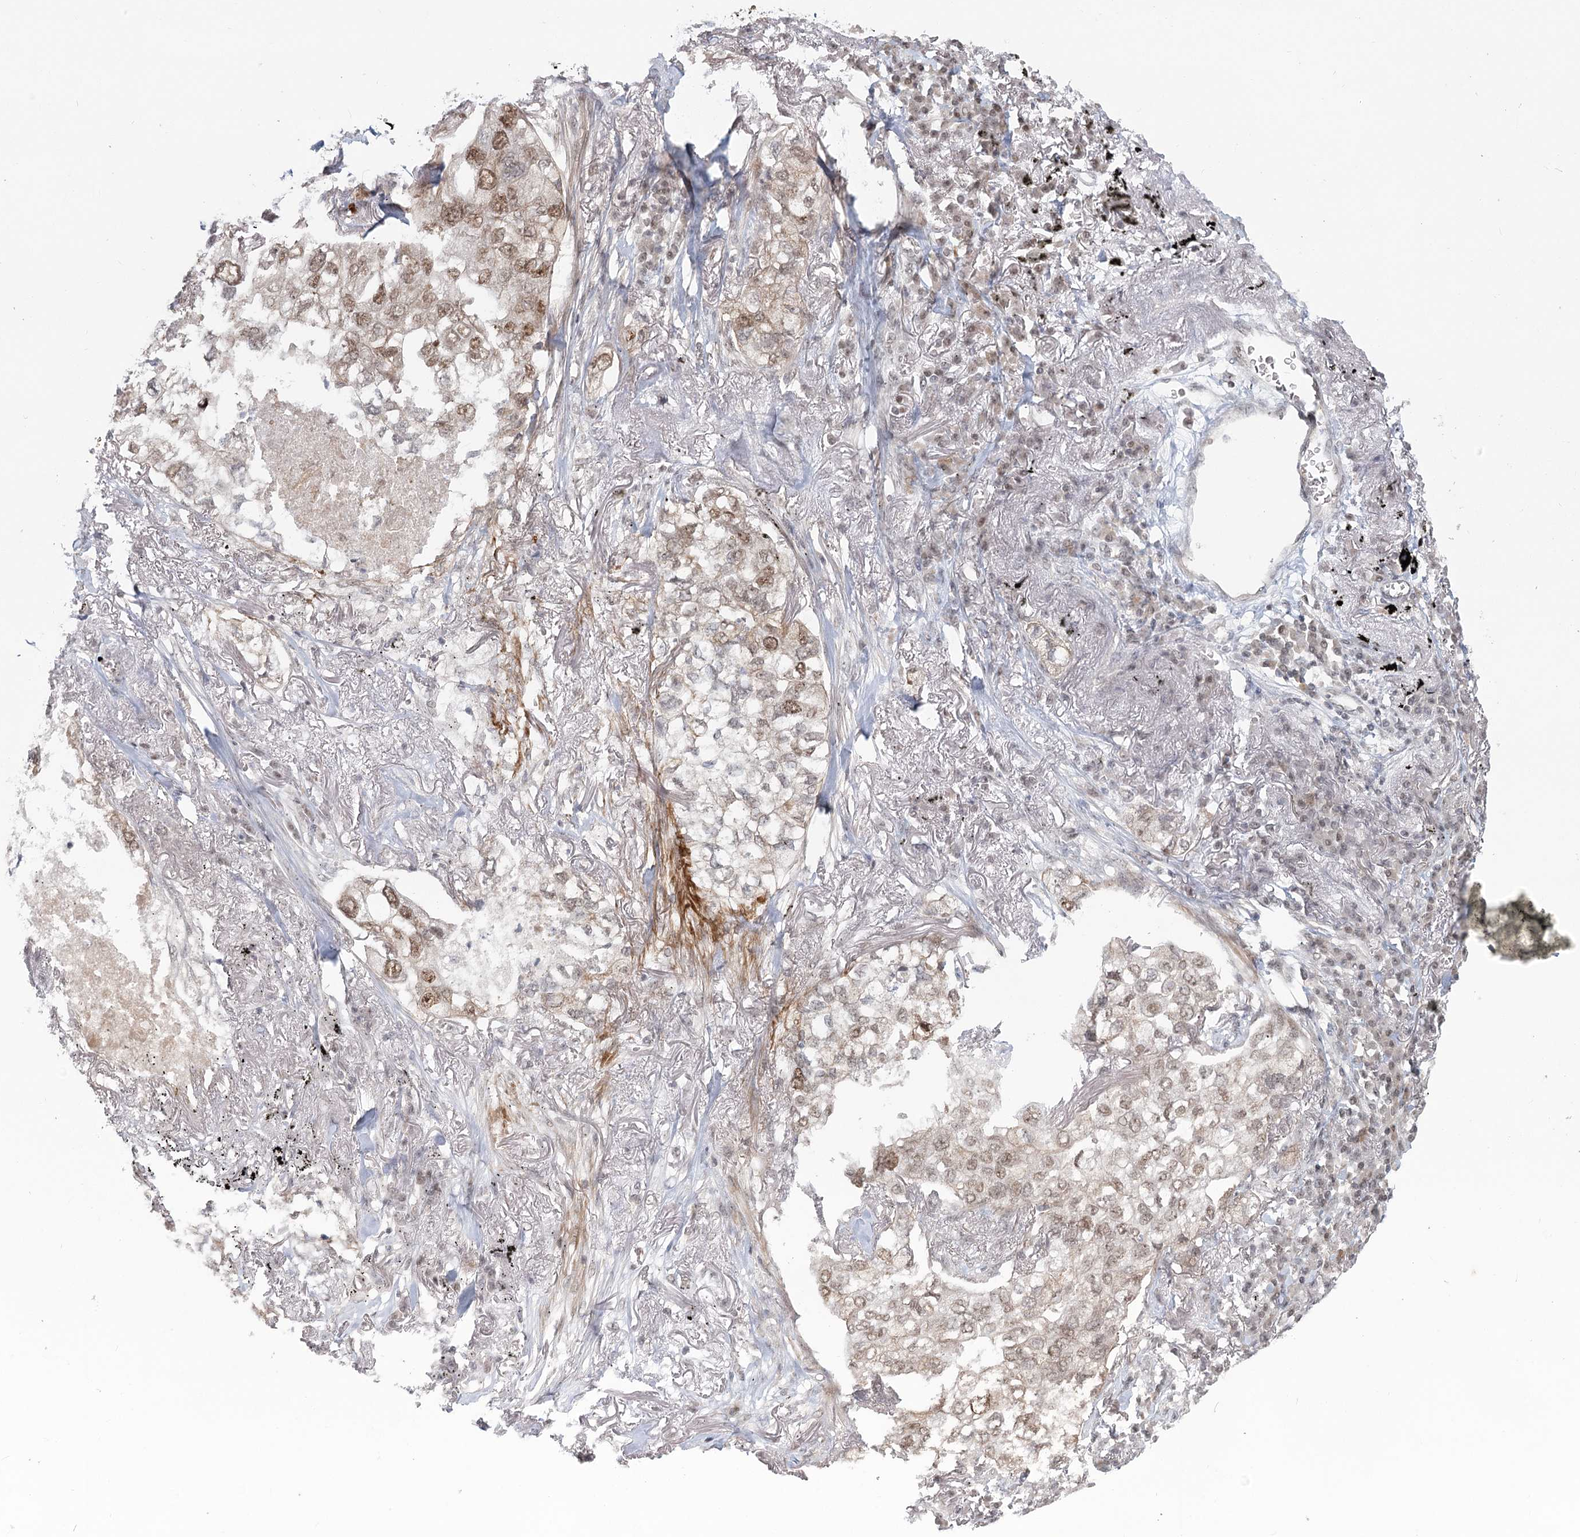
{"staining": {"intensity": "moderate", "quantity": "25%-75%", "location": "nuclear"}, "tissue": "lung cancer", "cell_type": "Tumor cells", "image_type": "cancer", "snomed": [{"axis": "morphology", "description": "Adenocarcinoma, NOS"}, {"axis": "topography", "description": "Lung"}], "caption": "An image of lung cancer (adenocarcinoma) stained for a protein displays moderate nuclear brown staining in tumor cells.", "gene": "R3HCC1L", "patient": {"sex": "male", "age": 65}}